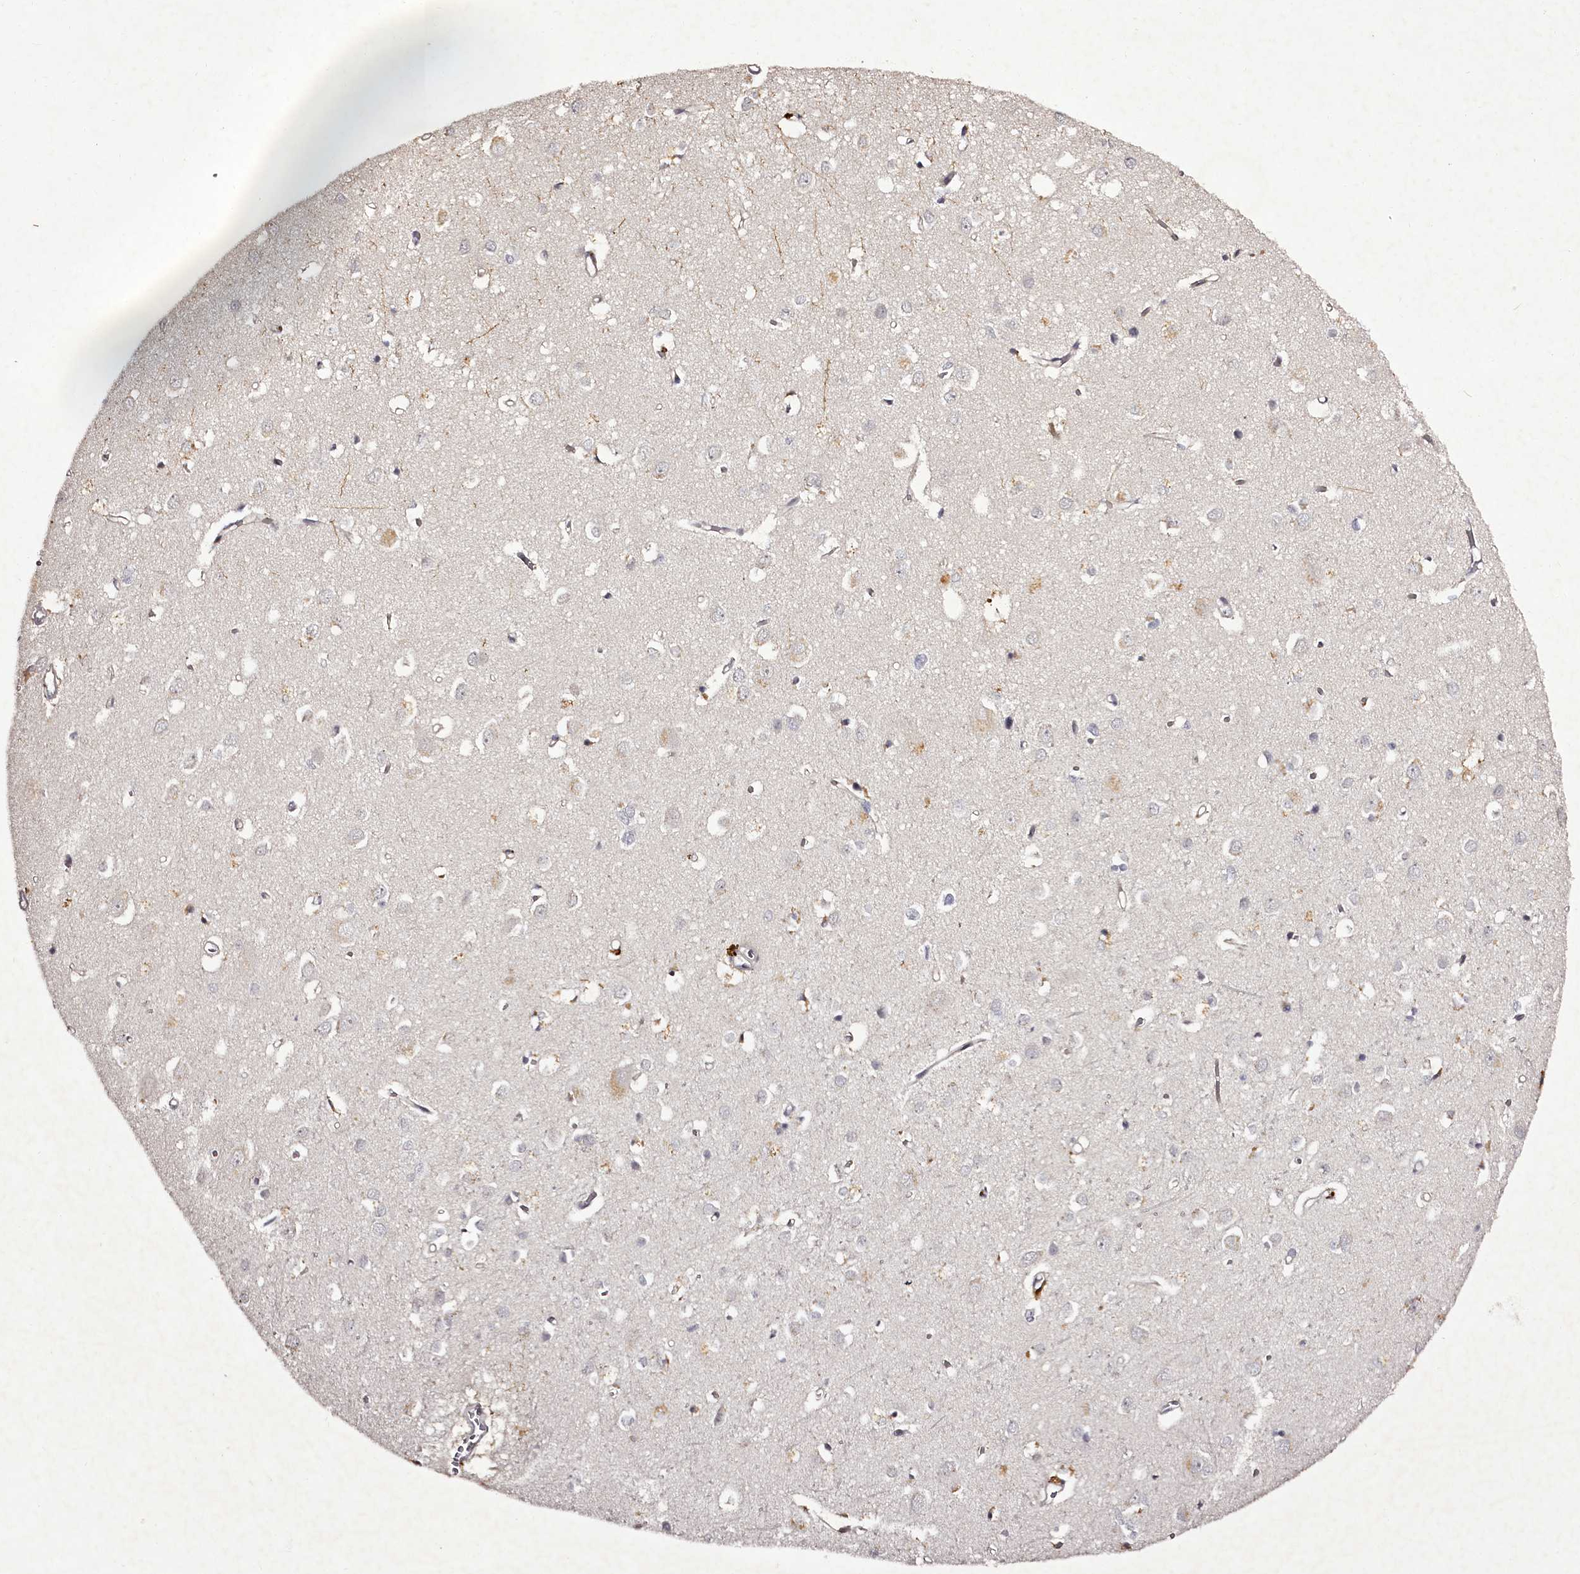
{"staining": {"intensity": "moderate", "quantity": "25%-75%", "location": "cytoplasmic/membranous"}, "tissue": "cerebral cortex", "cell_type": "Endothelial cells", "image_type": "normal", "snomed": [{"axis": "morphology", "description": "Normal tissue, NOS"}, {"axis": "topography", "description": "Cerebral cortex"}], "caption": "The immunohistochemical stain highlights moderate cytoplasmic/membranous expression in endothelial cells of normal cerebral cortex. The protein is stained brown, and the nuclei are stained in blue (DAB IHC with brightfield microscopy, high magnification).", "gene": "RBMXL2", "patient": {"sex": "female", "age": 64}}